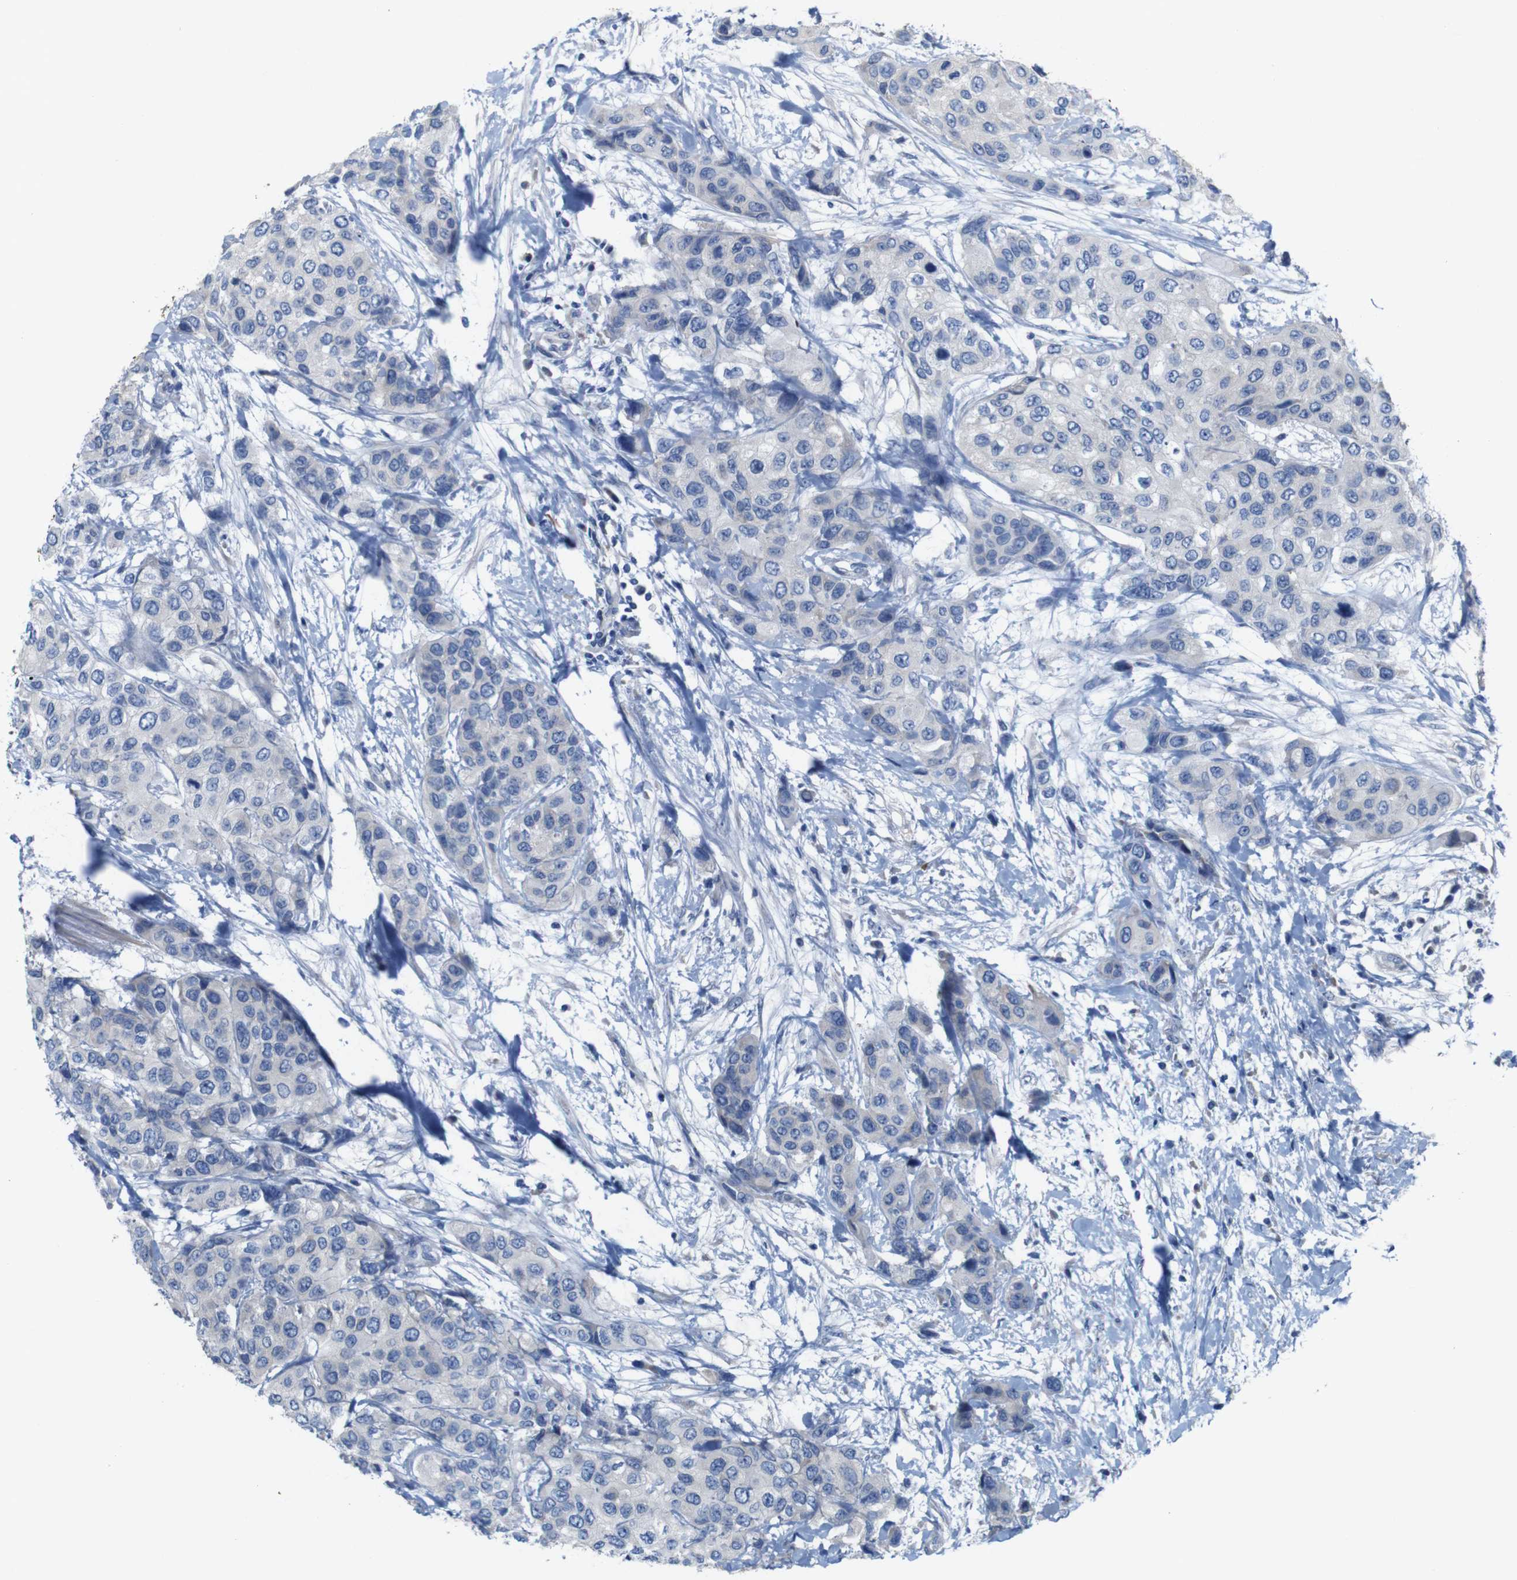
{"staining": {"intensity": "negative", "quantity": "none", "location": "none"}, "tissue": "urothelial cancer", "cell_type": "Tumor cells", "image_type": "cancer", "snomed": [{"axis": "morphology", "description": "Urothelial carcinoma, High grade"}, {"axis": "topography", "description": "Urinary bladder"}], "caption": "DAB (3,3'-diaminobenzidine) immunohistochemical staining of human high-grade urothelial carcinoma shows no significant positivity in tumor cells. (DAB (3,3'-diaminobenzidine) immunohistochemistry (IHC) with hematoxylin counter stain).", "gene": "MYEOV", "patient": {"sex": "female", "age": 56}}